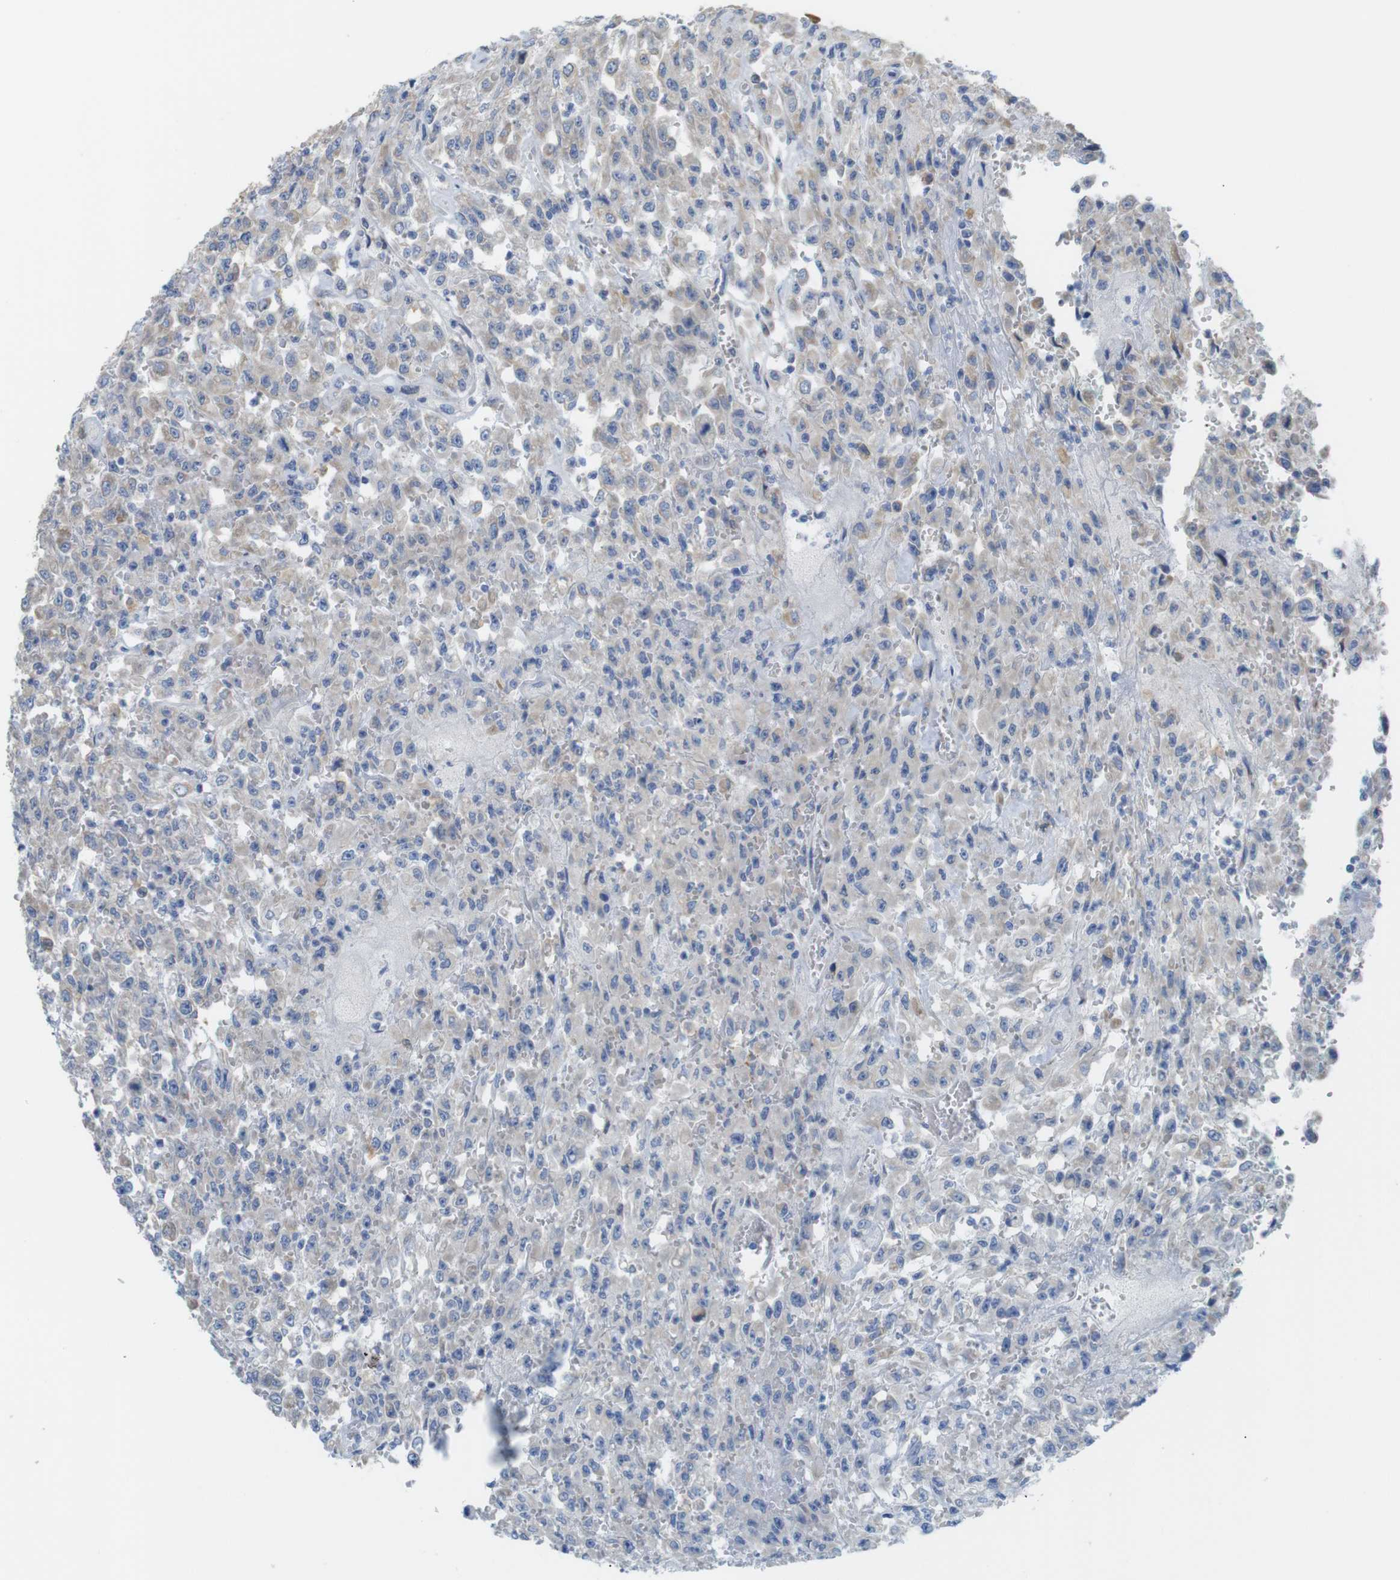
{"staining": {"intensity": "negative", "quantity": "none", "location": "none"}, "tissue": "urothelial cancer", "cell_type": "Tumor cells", "image_type": "cancer", "snomed": [{"axis": "morphology", "description": "Urothelial carcinoma, High grade"}, {"axis": "topography", "description": "Urinary bladder"}], "caption": "A histopathology image of human urothelial carcinoma (high-grade) is negative for staining in tumor cells.", "gene": "NEBL", "patient": {"sex": "male", "age": 46}}